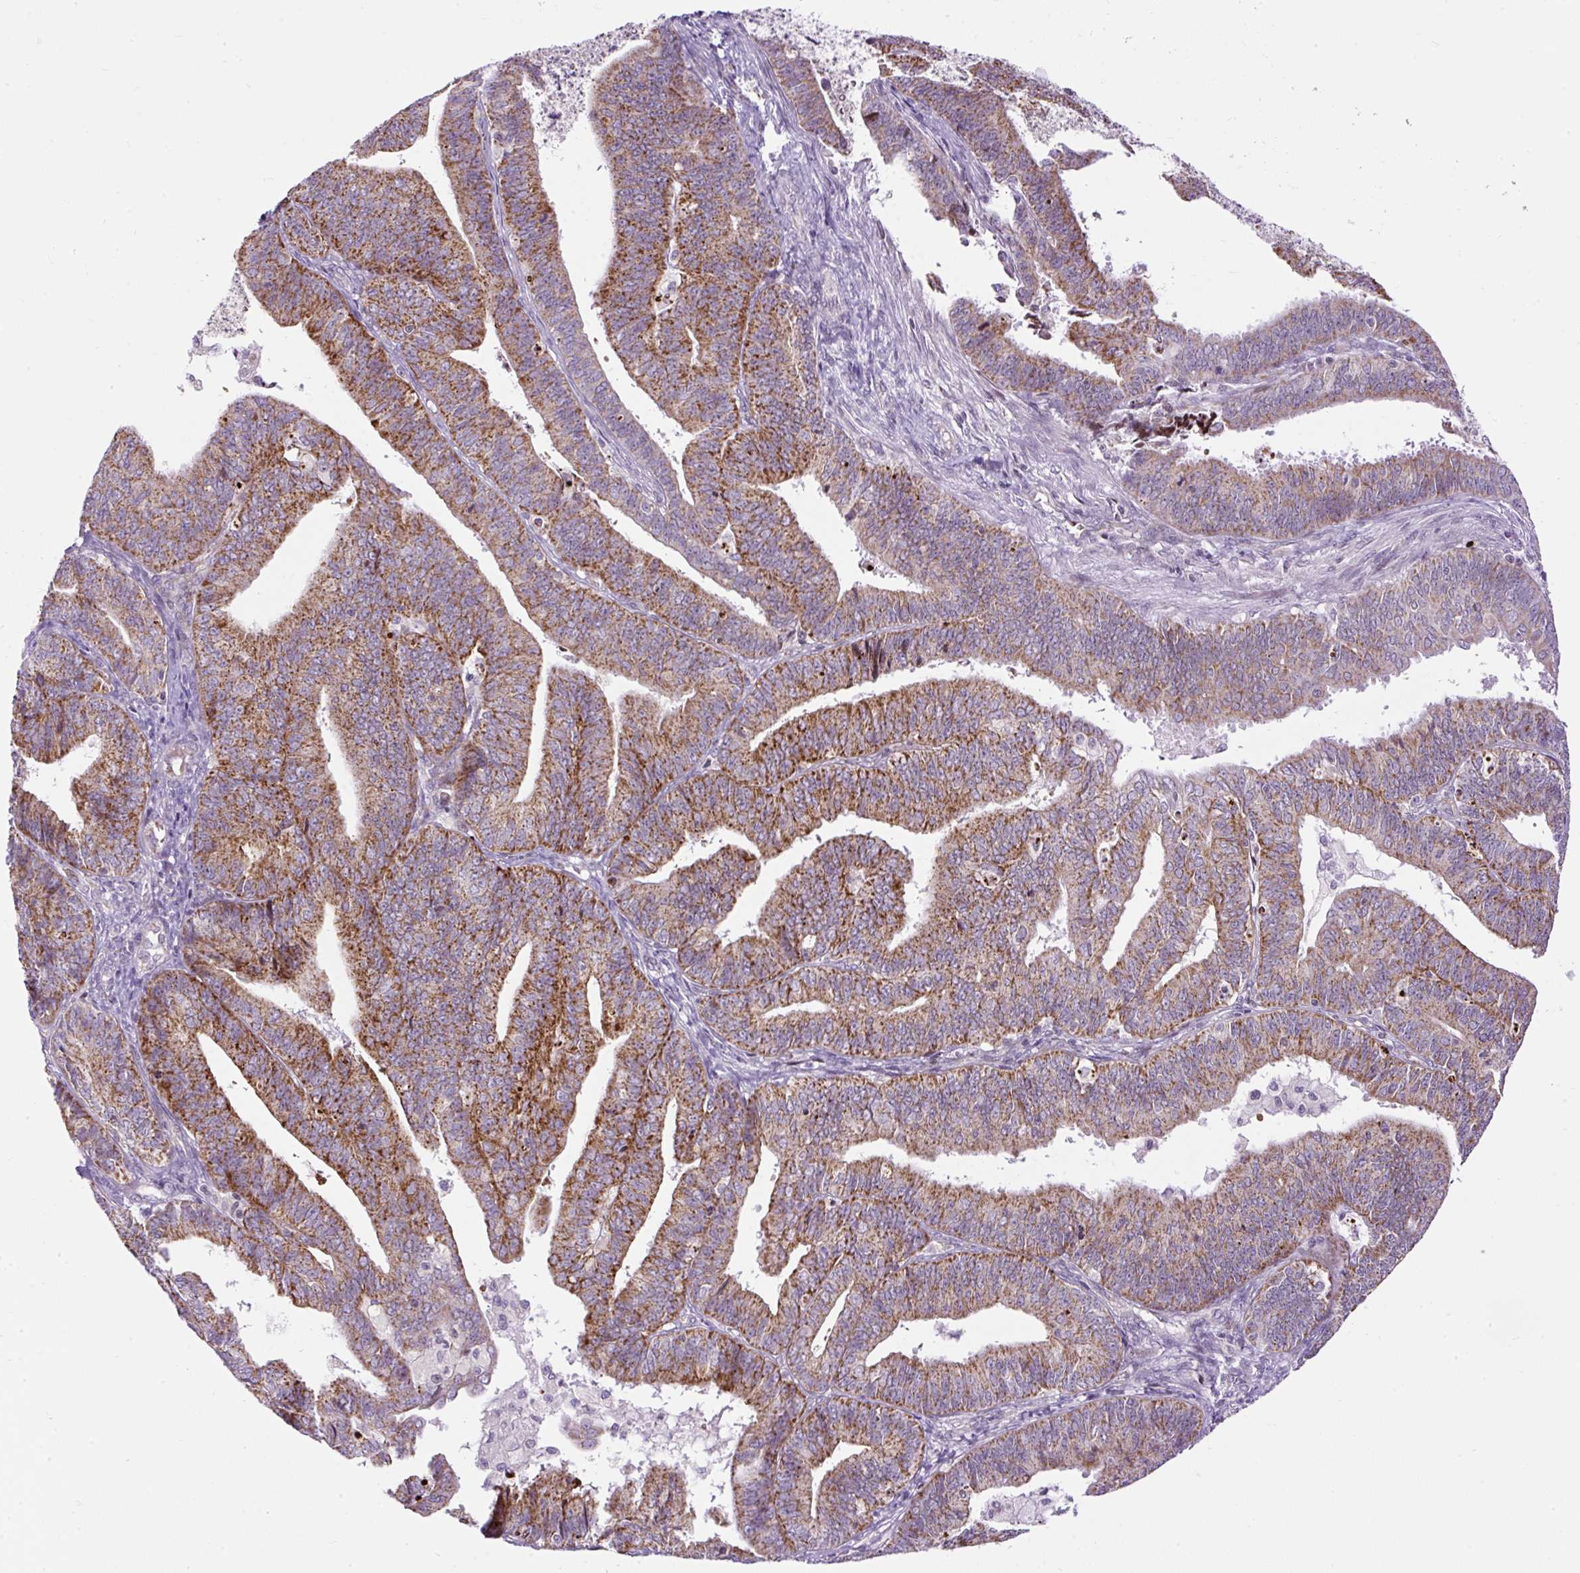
{"staining": {"intensity": "moderate", "quantity": "25%-75%", "location": "cytoplasmic/membranous"}, "tissue": "endometrial cancer", "cell_type": "Tumor cells", "image_type": "cancer", "snomed": [{"axis": "morphology", "description": "Adenocarcinoma, NOS"}, {"axis": "topography", "description": "Endometrium"}], "caption": "Immunohistochemical staining of adenocarcinoma (endometrial) exhibits medium levels of moderate cytoplasmic/membranous staining in approximately 25%-75% of tumor cells.", "gene": "FMC1", "patient": {"sex": "female", "age": 73}}